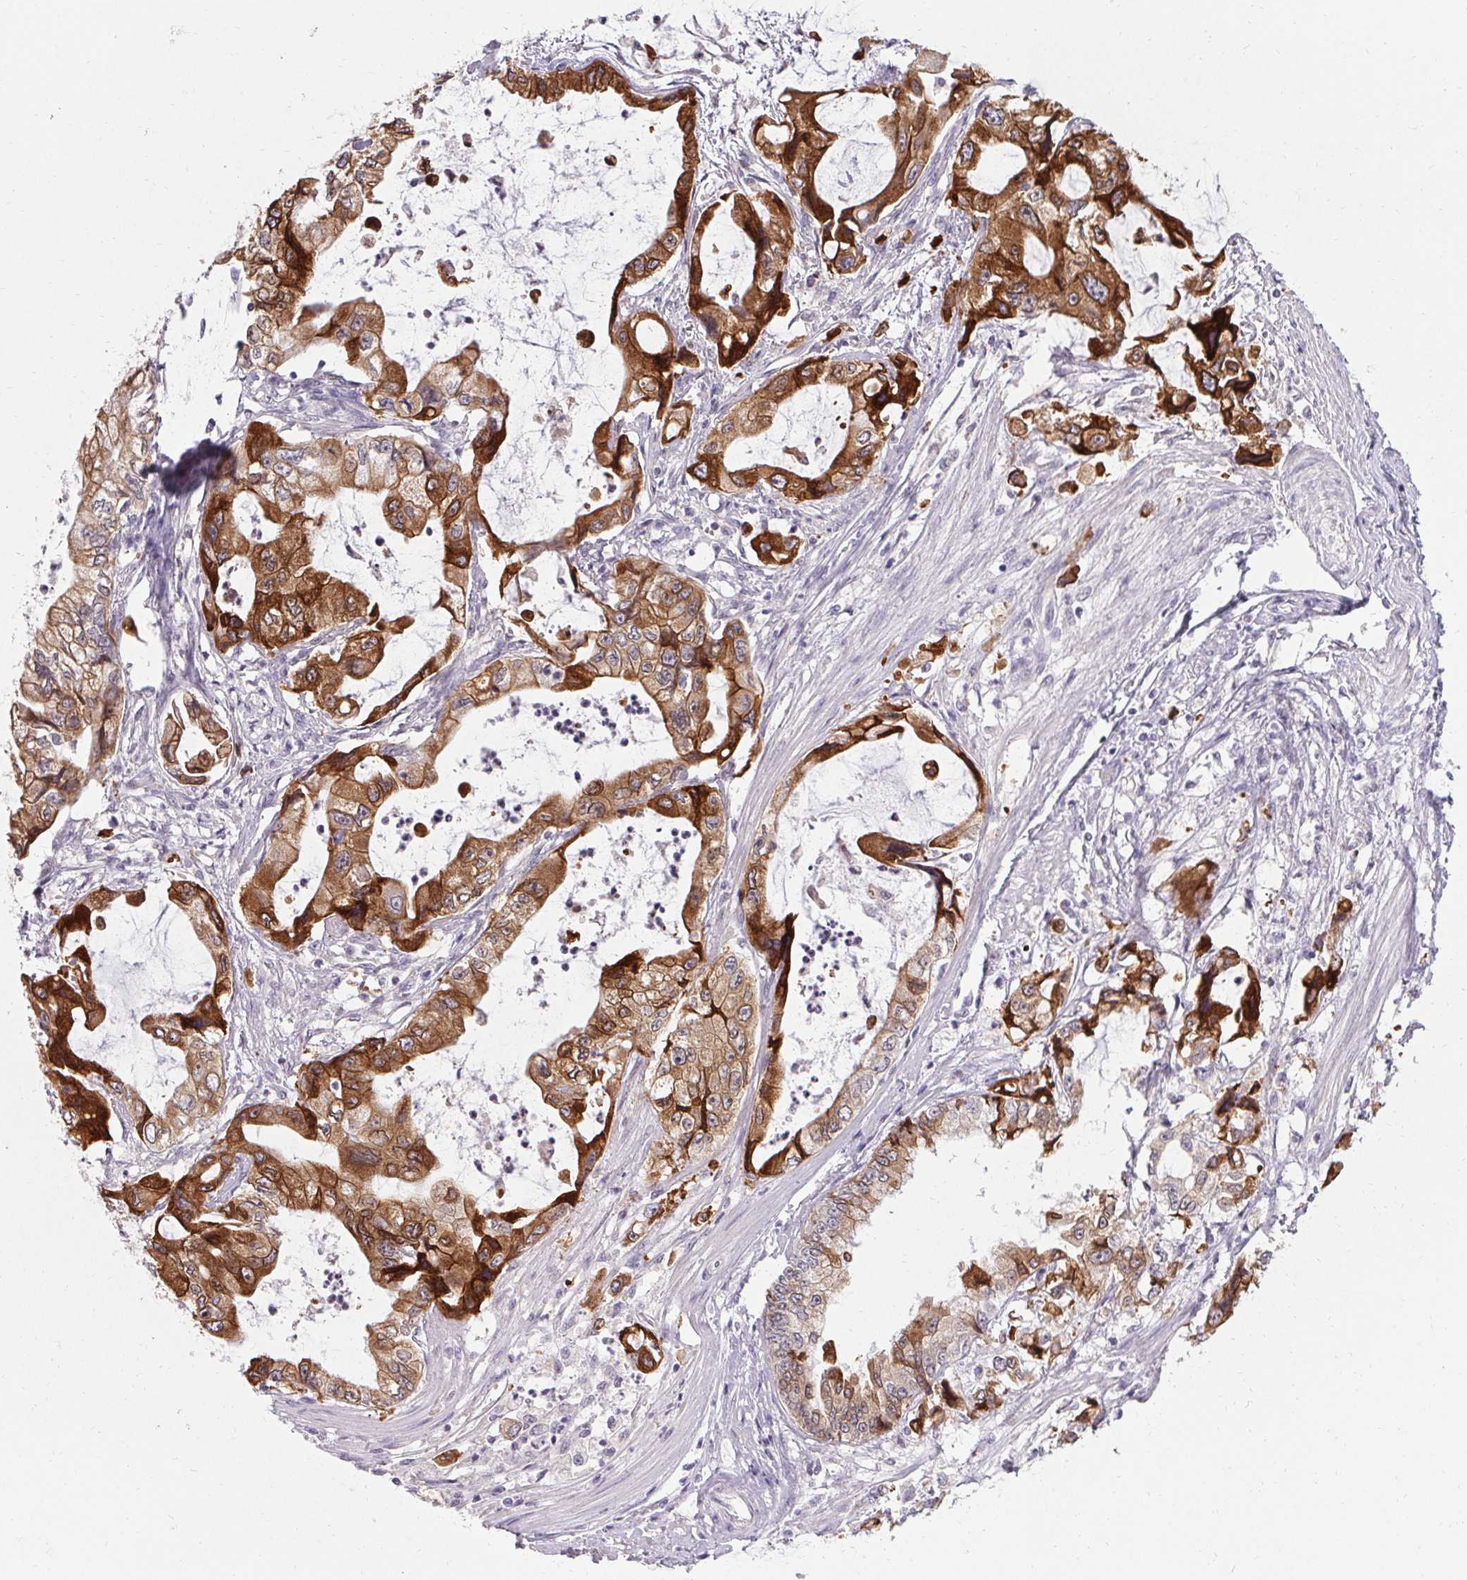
{"staining": {"intensity": "strong", "quantity": ">75%", "location": "cytoplasmic/membranous"}, "tissue": "stomach cancer", "cell_type": "Tumor cells", "image_type": "cancer", "snomed": [{"axis": "morphology", "description": "Adenocarcinoma, NOS"}, {"axis": "topography", "description": "Pancreas"}, {"axis": "topography", "description": "Stomach, upper"}, {"axis": "topography", "description": "Stomach"}], "caption": "Brown immunohistochemical staining in human adenocarcinoma (stomach) exhibits strong cytoplasmic/membranous expression in about >75% of tumor cells.", "gene": "HSD17B3", "patient": {"sex": "male", "age": 77}}